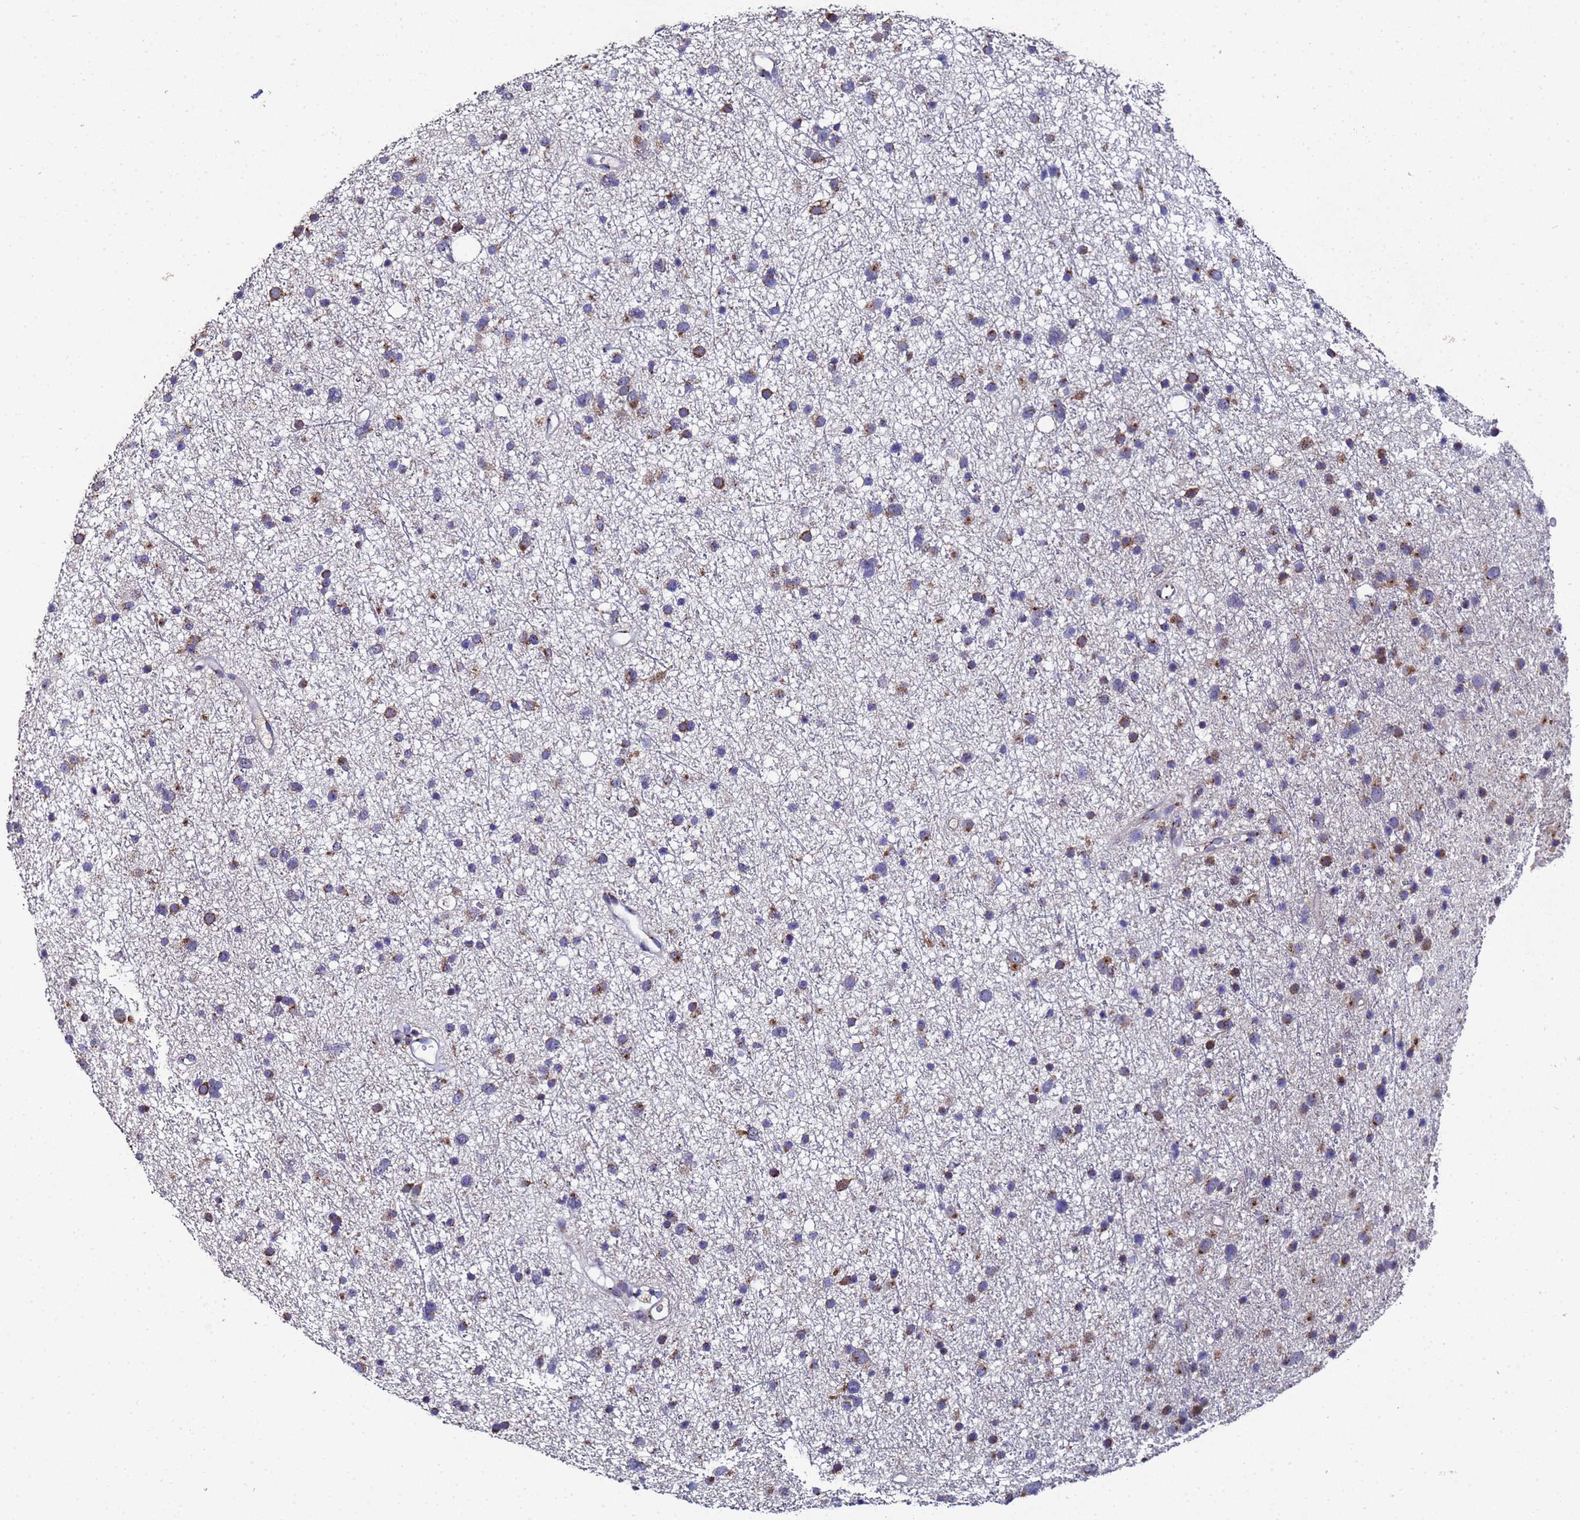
{"staining": {"intensity": "moderate", "quantity": "<25%", "location": "cytoplasmic/membranous"}, "tissue": "glioma", "cell_type": "Tumor cells", "image_type": "cancer", "snomed": [{"axis": "morphology", "description": "Glioma, malignant, Low grade"}, {"axis": "topography", "description": "Cerebral cortex"}], "caption": "Human glioma stained with a protein marker reveals moderate staining in tumor cells.", "gene": "NSUN6", "patient": {"sex": "female", "age": 39}}